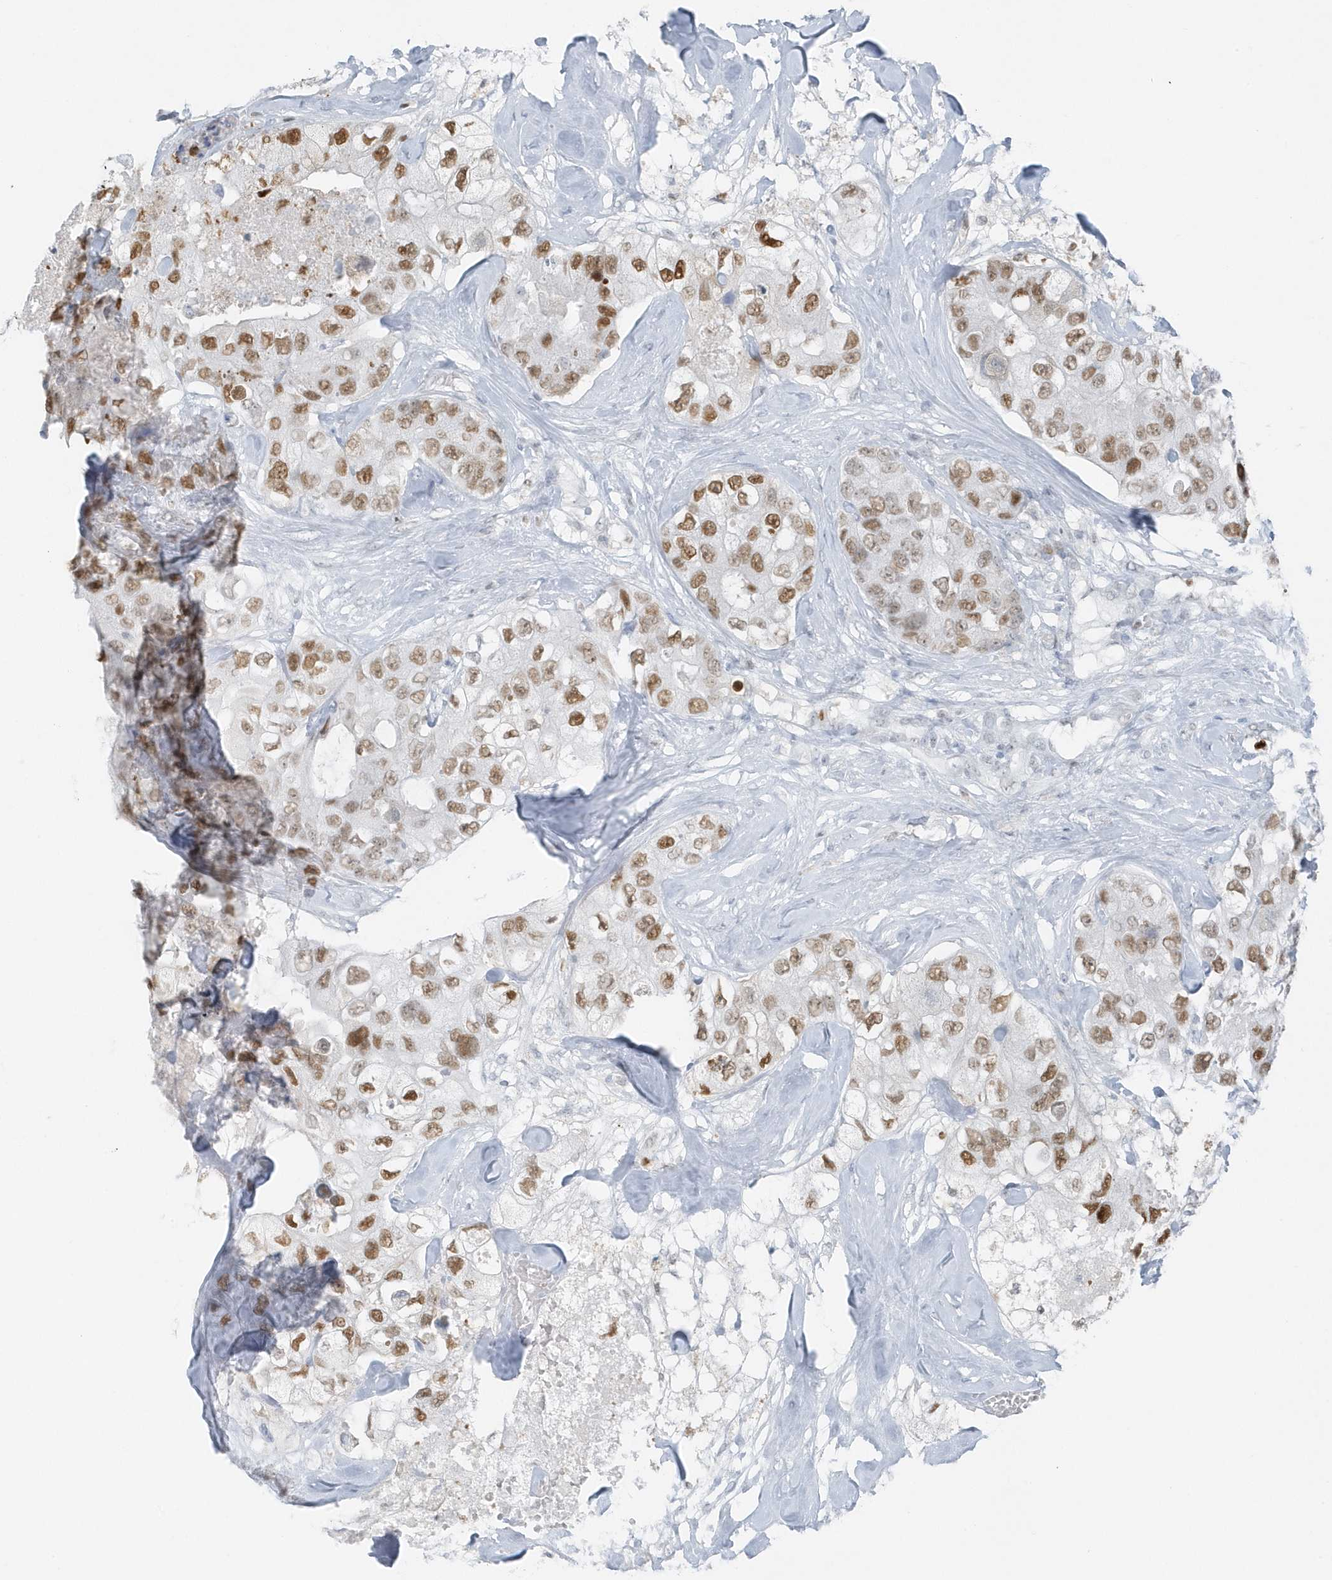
{"staining": {"intensity": "moderate", "quantity": ">75%", "location": "nuclear"}, "tissue": "breast cancer", "cell_type": "Tumor cells", "image_type": "cancer", "snomed": [{"axis": "morphology", "description": "Duct carcinoma"}, {"axis": "topography", "description": "Breast"}], "caption": "The image shows a brown stain indicating the presence of a protein in the nuclear of tumor cells in breast infiltrating ductal carcinoma.", "gene": "SMIM34", "patient": {"sex": "female", "age": 62}}